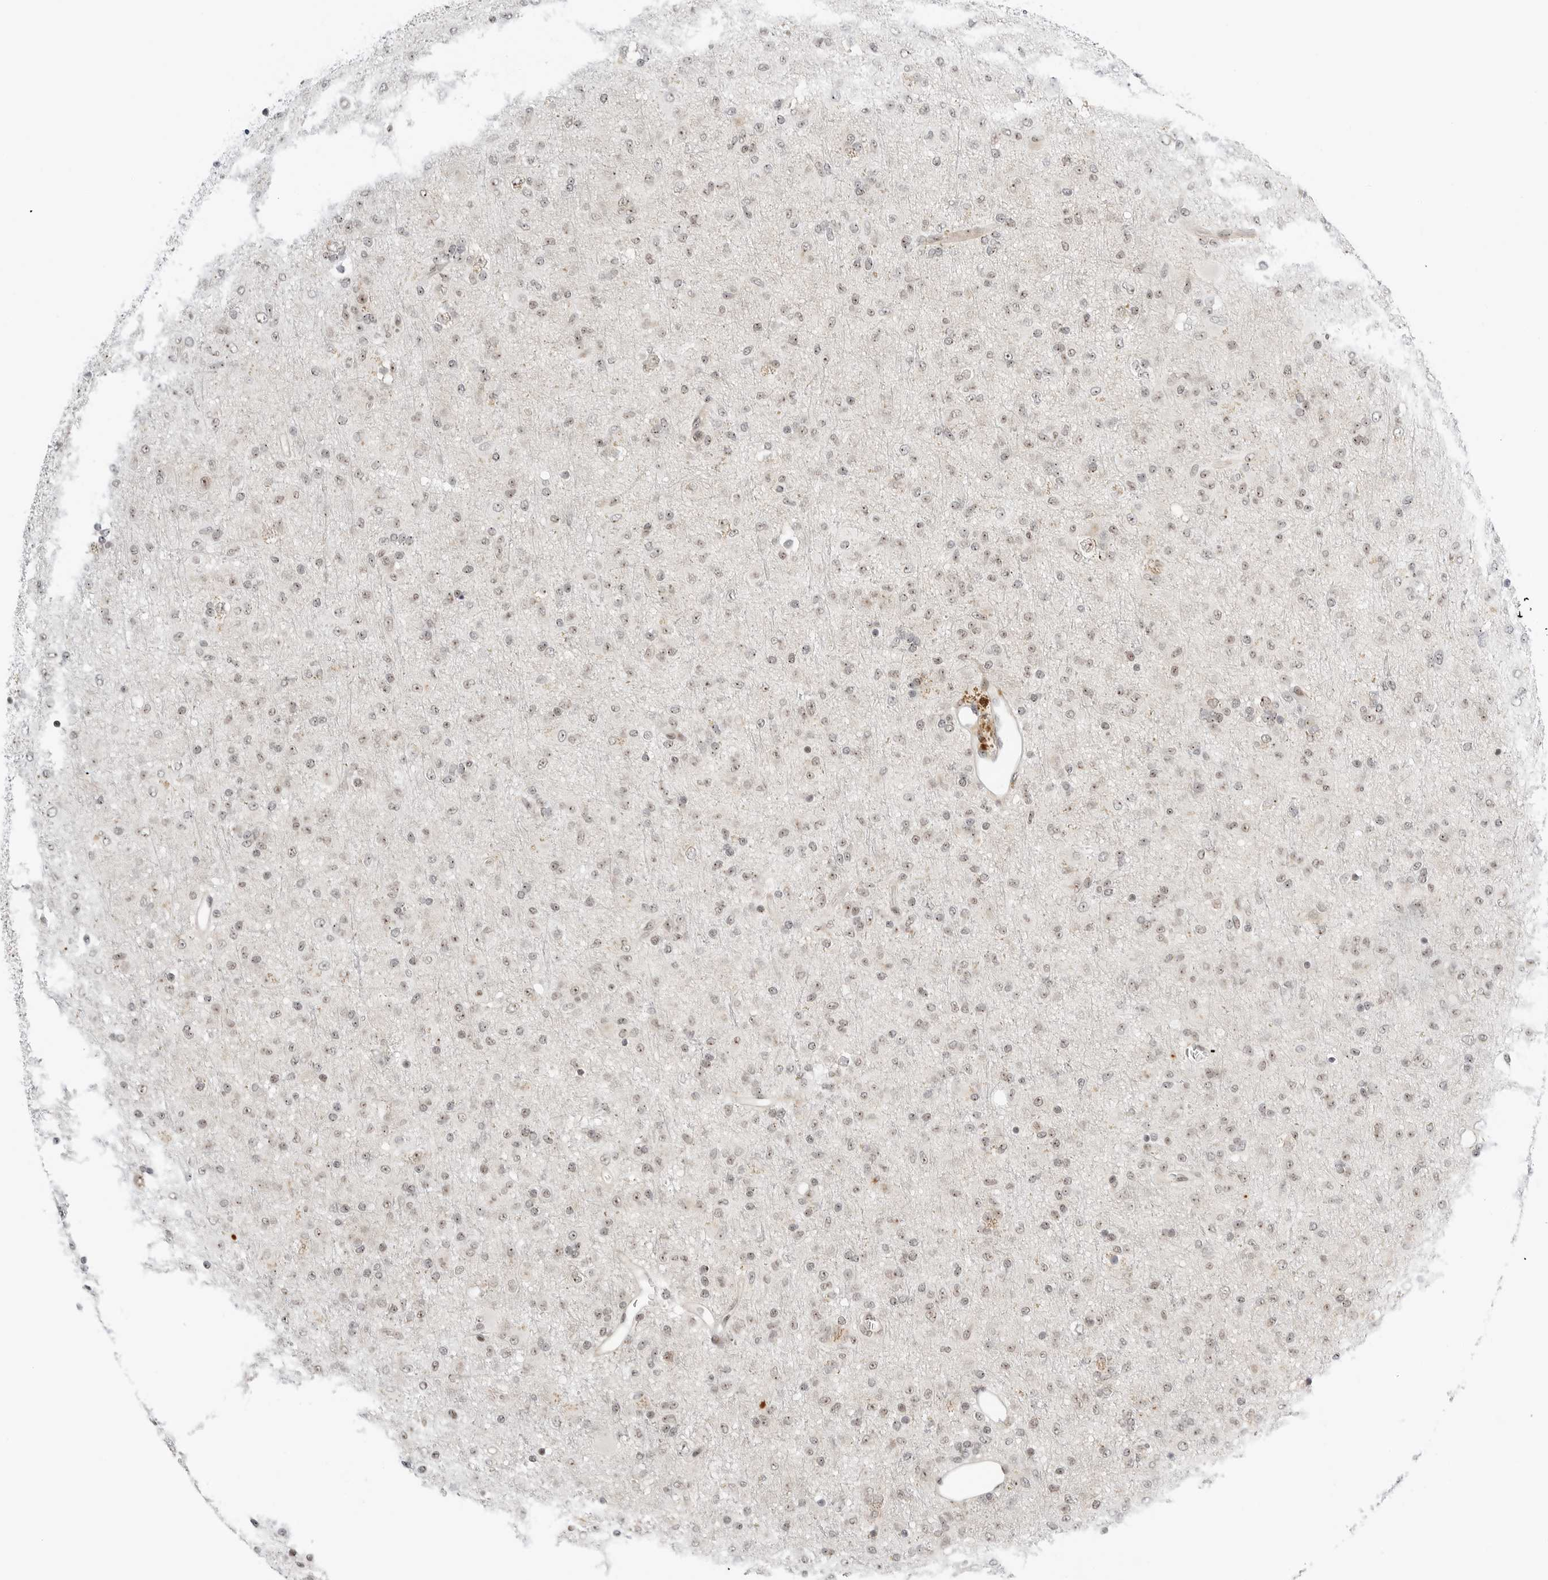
{"staining": {"intensity": "weak", "quantity": "<25%", "location": "nuclear"}, "tissue": "glioma", "cell_type": "Tumor cells", "image_type": "cancer", "snomed": [{"axis": "morphology", "description": "Glioma, malignant, Low grade"}, {"axis": "topography", "description": "Brain"}], "caption": "IHC histopathology image of neoplastic tissue: human malignant low-grade glioma stained with DAB demonstrates no significant protein expression in tumor cells.", "gene": "RIMKLA", "patient": {"sex": "male", "age": 65}}